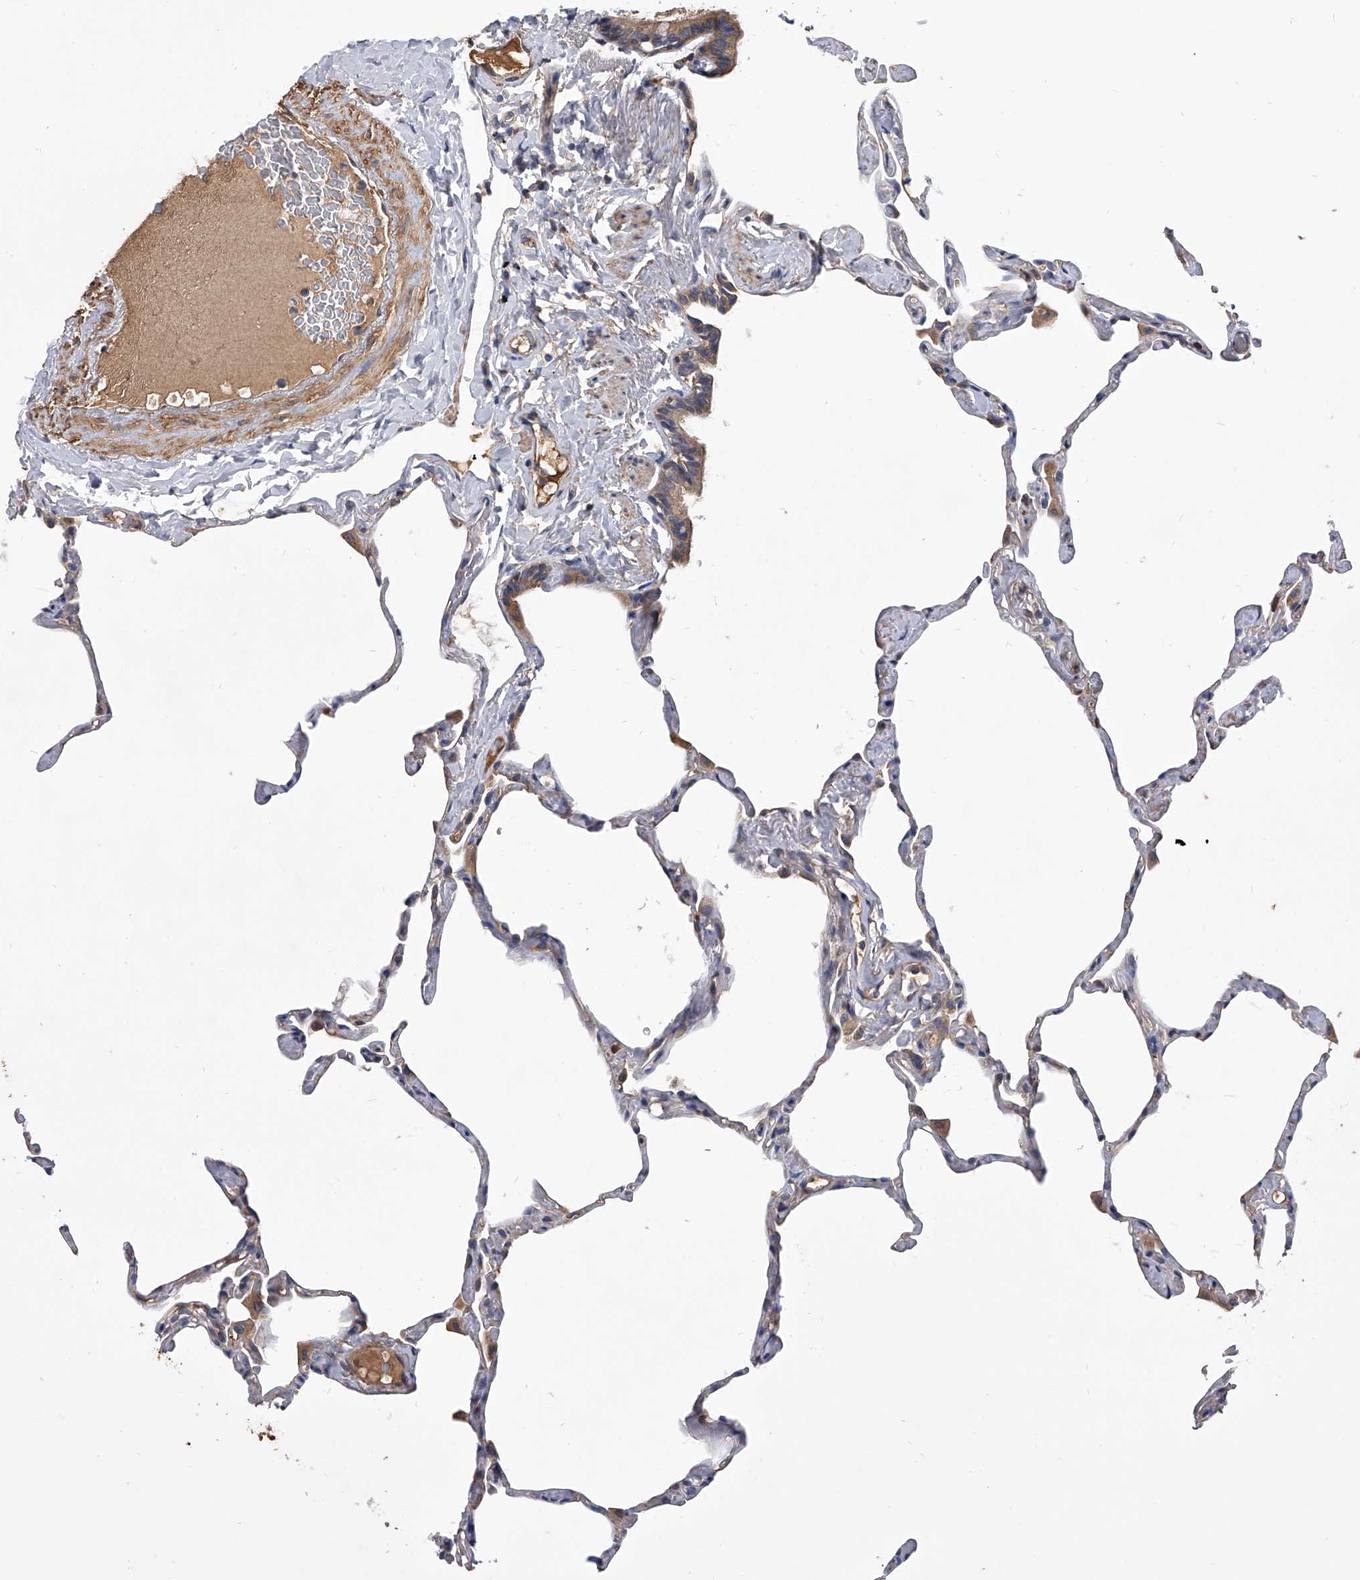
{"staining": {"intensity": "moderate", "quantity": "<25%", "location": "cytoplasmic/membranous"}, "tissue": "lung", "cell_type": "Alveolar cells", "image_type": "normal", "snomed": [{"axis": "morphology", "description": "Normal tissue, NOS"}, {"axis": "topography", "description": "Lung"}], "caption": "Protein staining of benign lung demonstrates moderate cytoplasmic/membranous staining in approximately <25% of alveolar cells. The protein of interest is stained brown, and the nuclei are stained in blue (DAB IHC with brightfield microscopy, high magnification).", "gene": "CUL7", "patient": {"sex": "male", "age": 65}}